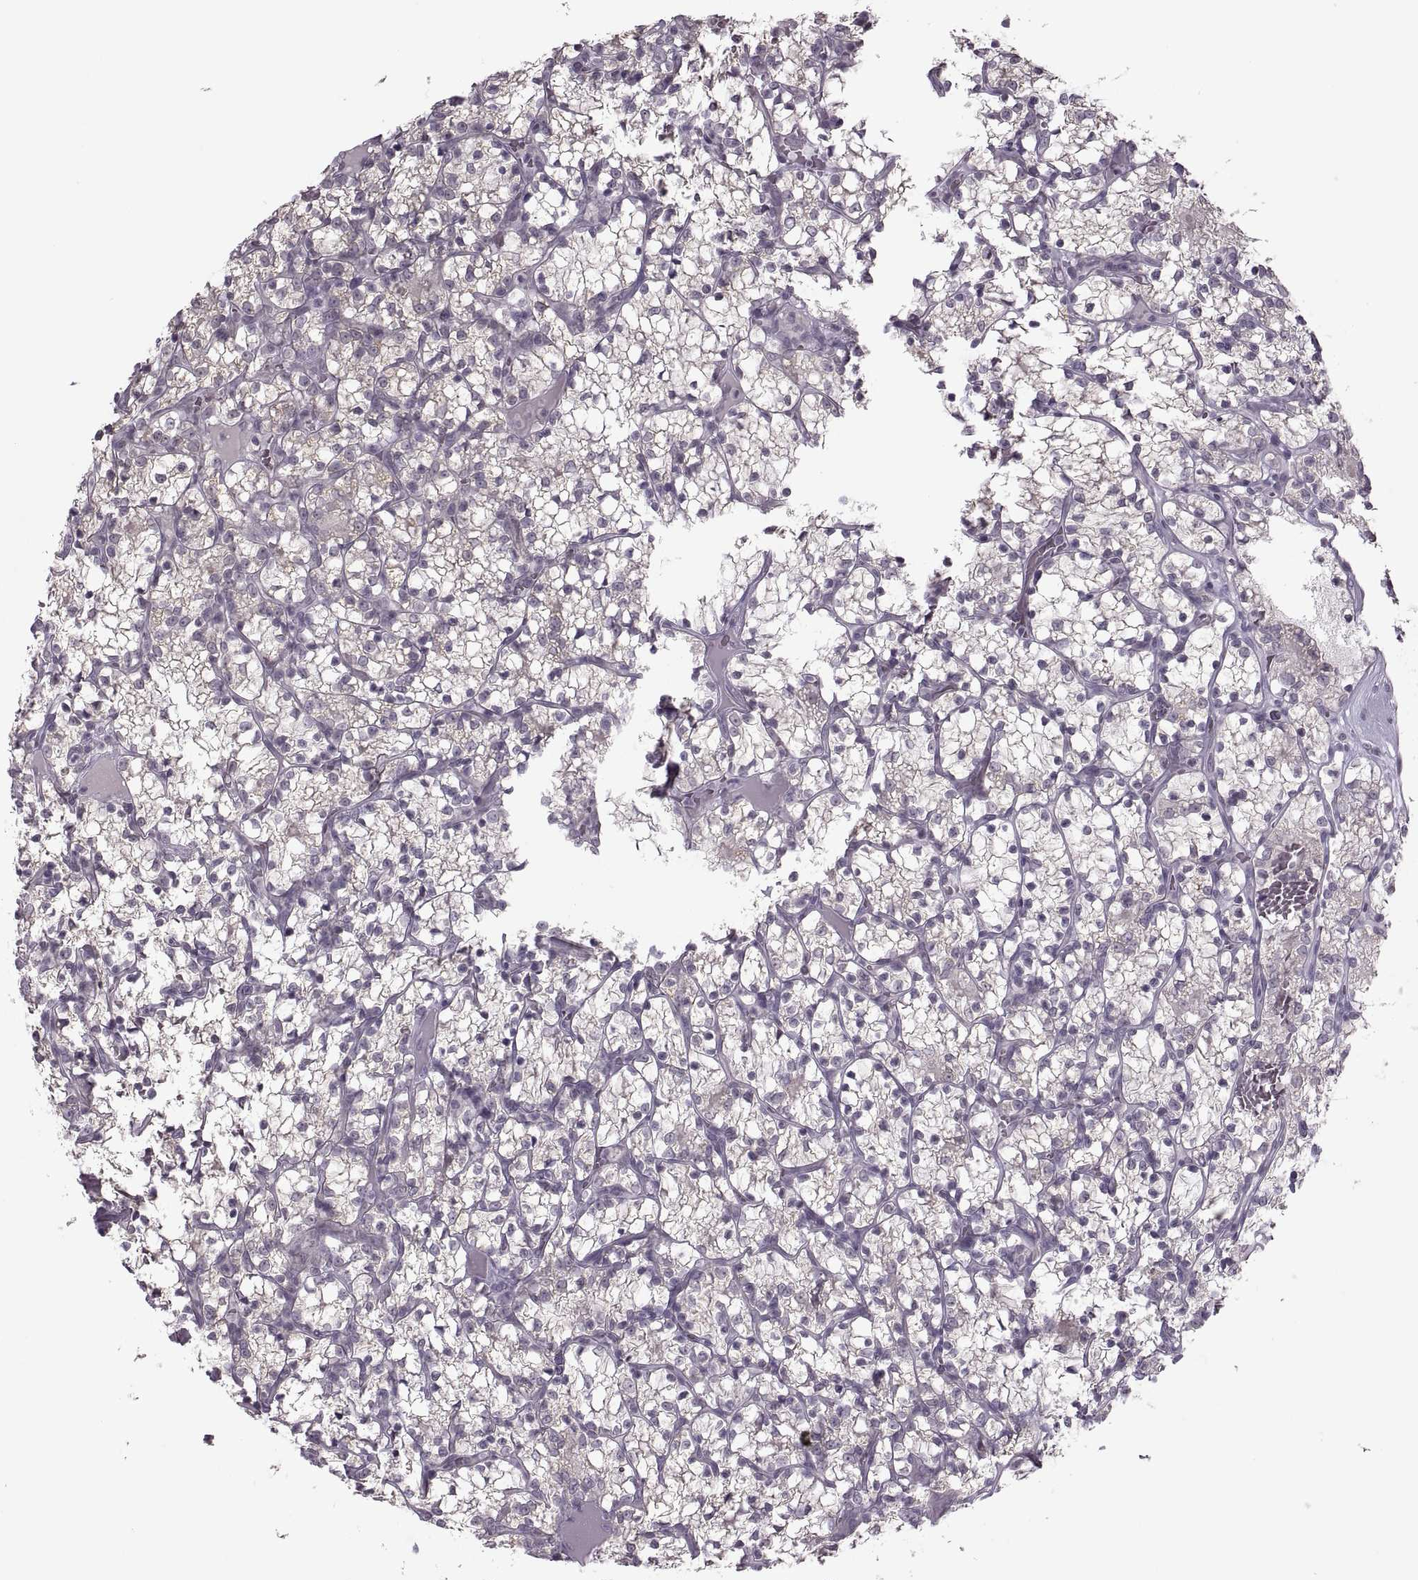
{"staining": {"intensity": "negative", "quantity": "none", "location": "none"}, "tissue": "renal cancer", "cell_type": "Tumor cells", "image_type": "cancer", "snomed": [{"axis": "morphology", "description": "Adenocarcinoma, NOS"}, {"axis": "topography", "description": "Kidney"}], "caption": "This is an immunohistochemistry (IHC) micrograph of human adenocarcinoma (renal). There is no positivity in tumor cells.", "gene": "MGAT4D", "patient": {"sex": "female", "age": 69}}